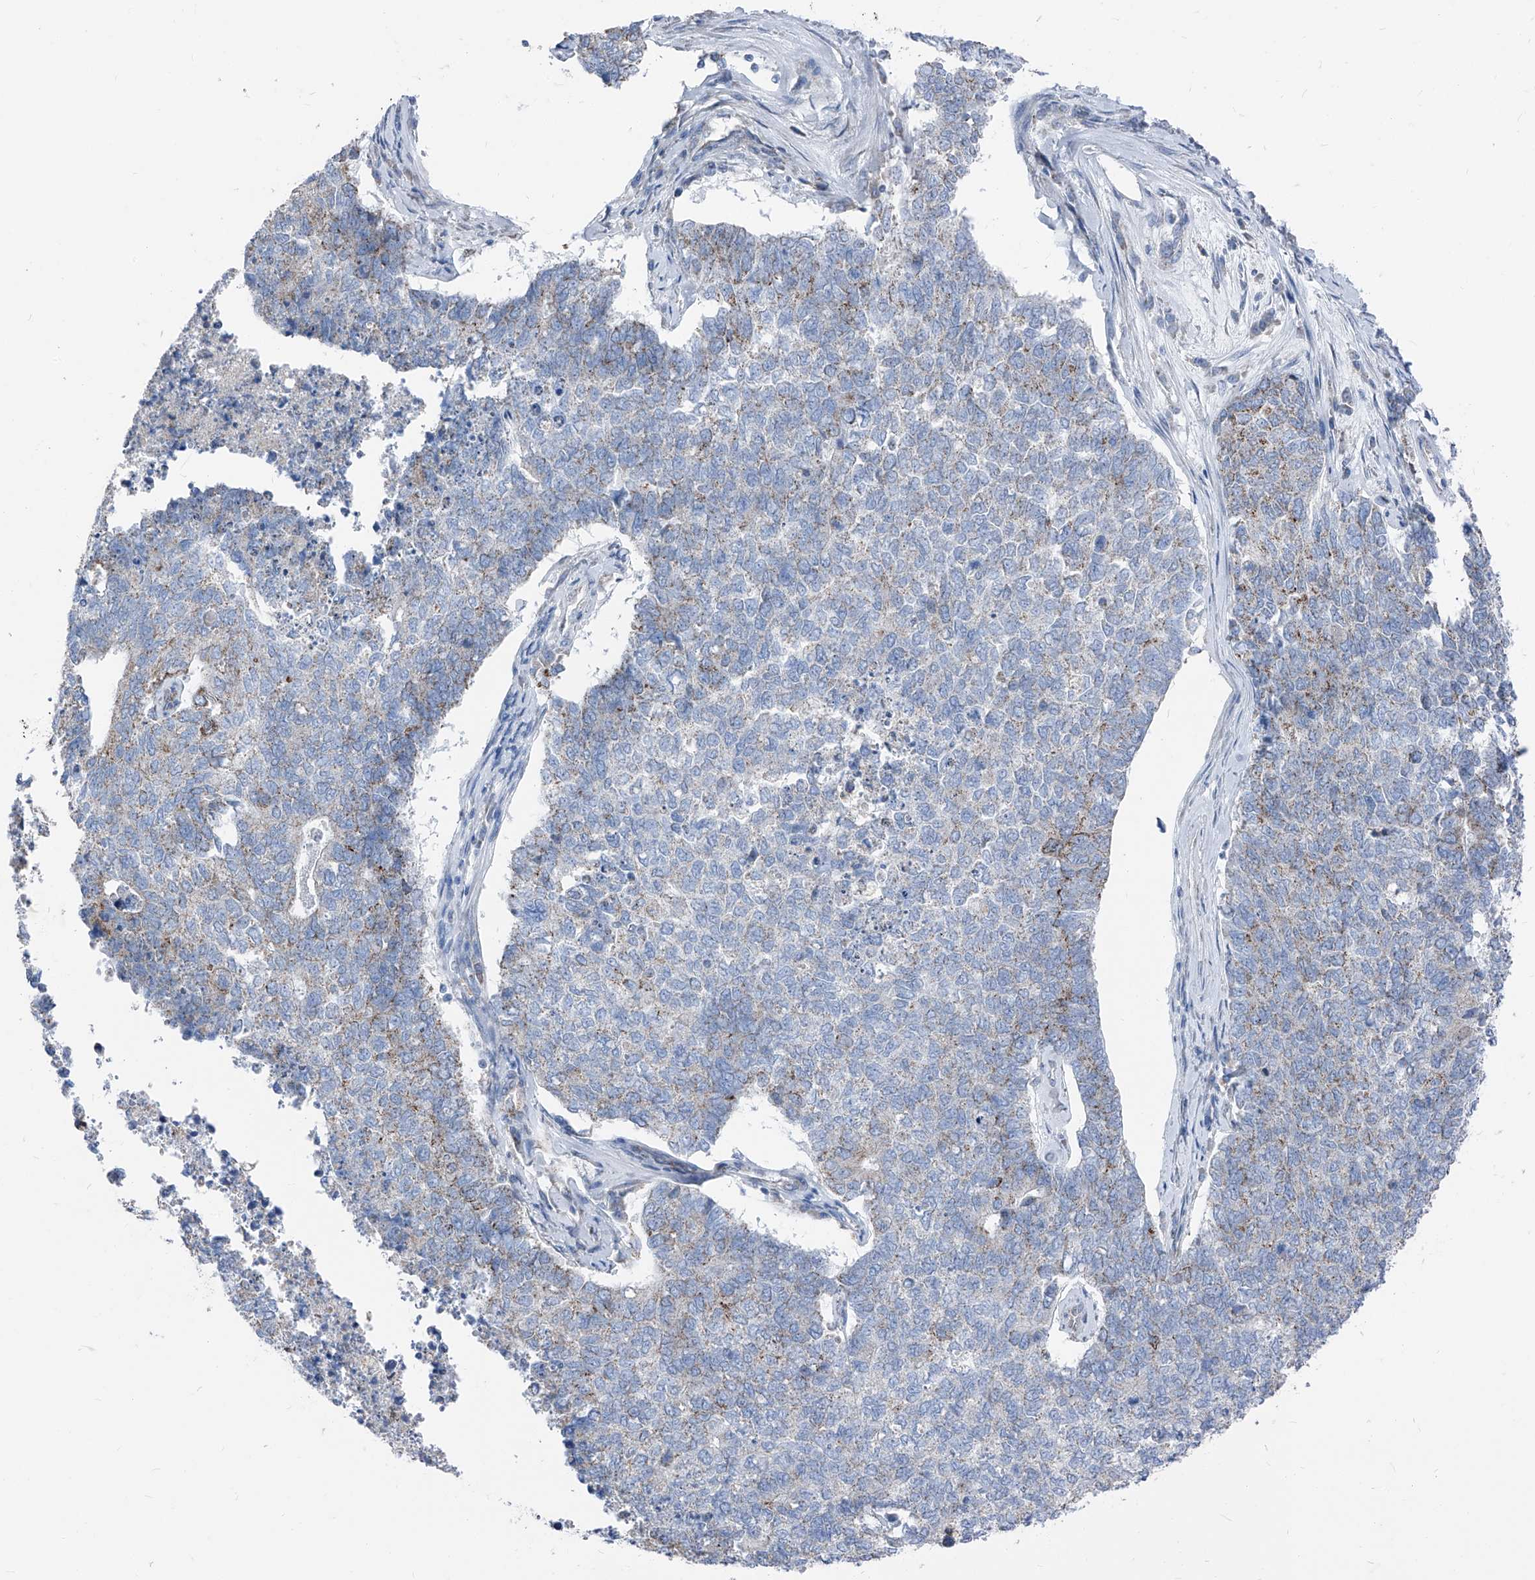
{"staining": {"intensity": "weak", "quantity": "<25%", "location": "cytoplasmic/membranous"}, "tissue": "cervical cancer", "cell_type": "Tumor cells", "image_type": "cancer", "snomed": [{"axis": "morphology", "description": "Squamous cell carcinoma, NOS"}, {"axis": "topography", "description": "Cervix"}], "caption": "DAB (3,3'-diaminobenzidine) immunohistochemical staining of squamous cell carcinoma (cervical) reveals no significant positivity in tumor cells. (Brightfield microscopy of DAB immunohistochemistry at high magnification).", "gene": "AGPS", "patient": {"sex": "female", "age": 63}}